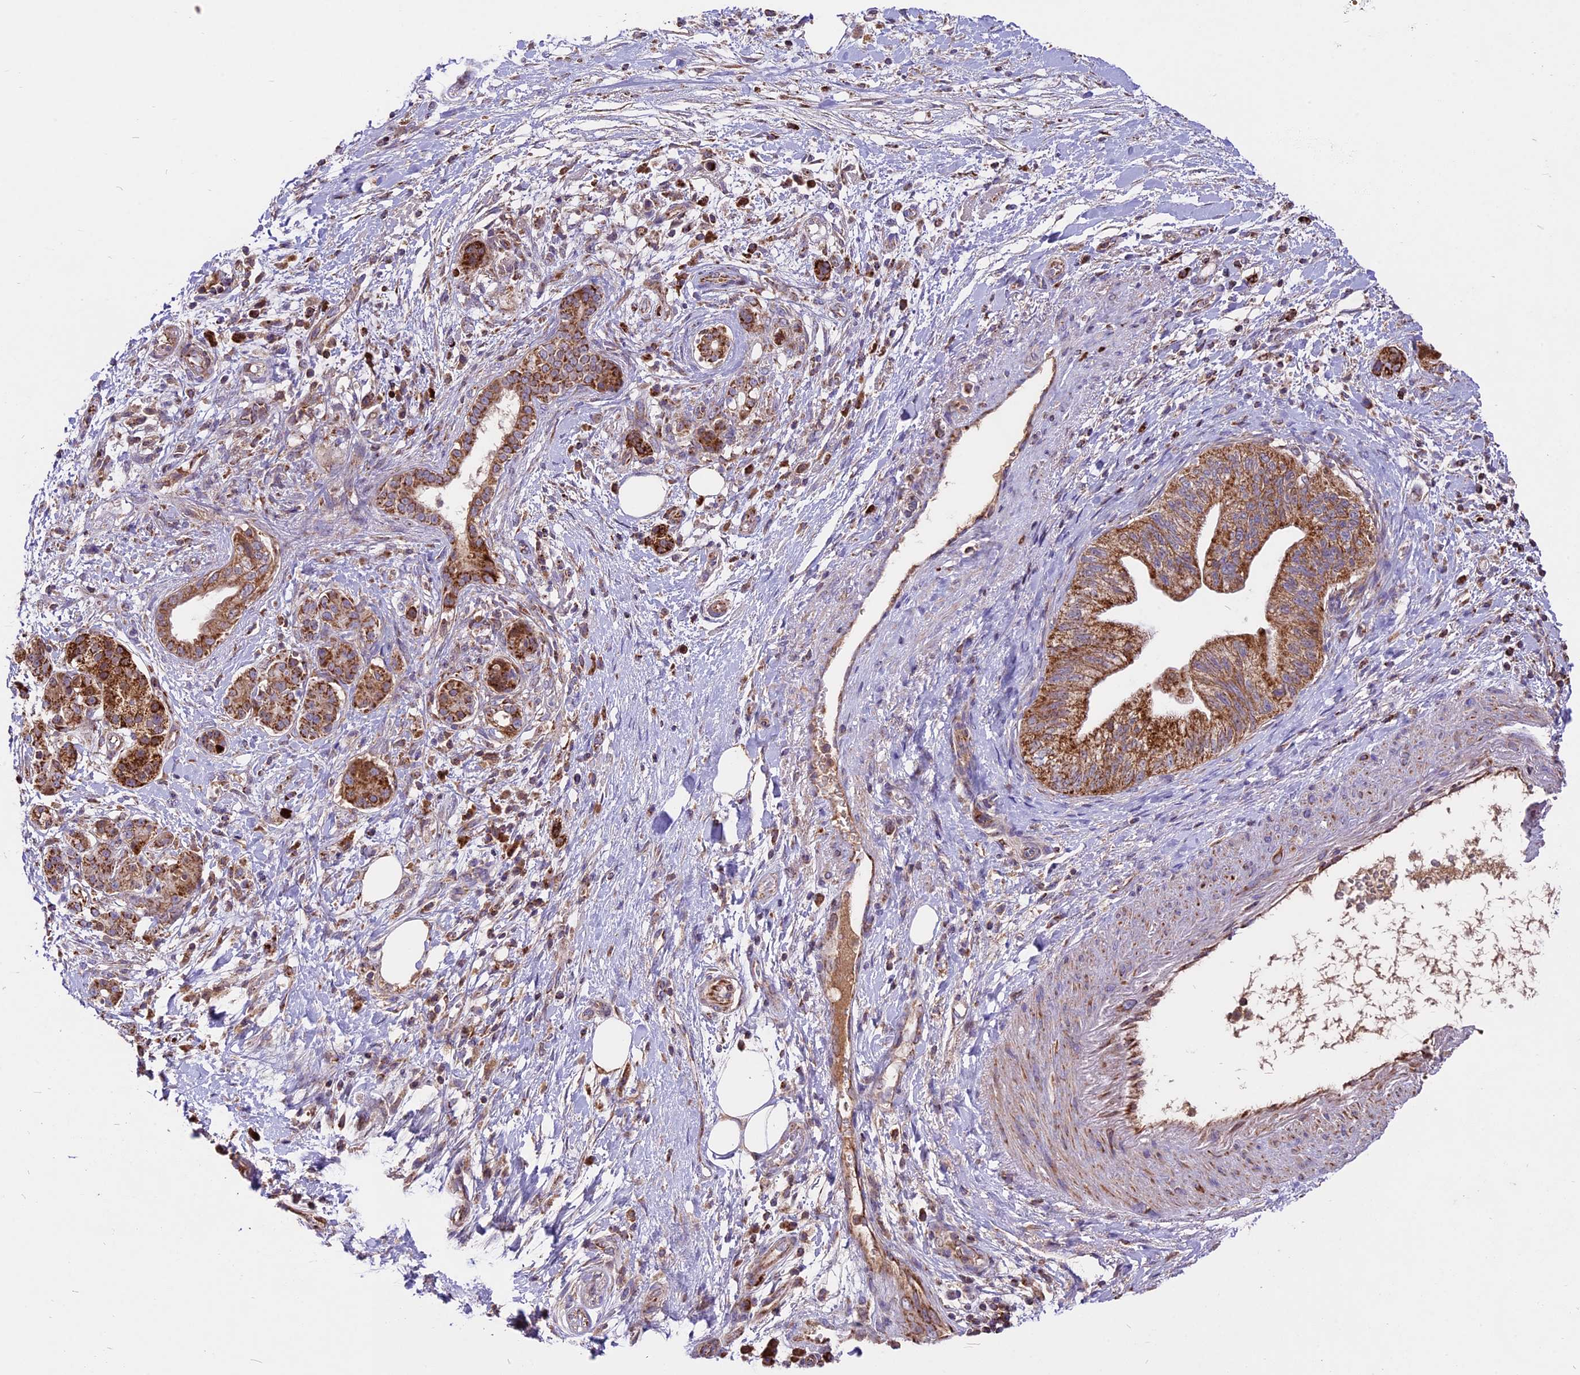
{"staining": {"intensity": "strong", "quantity": ">75%", "location": "cytoplasmic/membranous"}, "tissue": "pancreatic cancer", "cell_type": "Tumor cells", "image_type": "cancer", "snomed": [{"axis": "morphology", "description": "Adenocarcinoma, NOS"}, {"axis": "topography", "description": "Pancreas"}], "caption": "The histopathology image demonstrates immunohistochemical staining of pancreatic adenocarcinoma. There is strong cytoplasmic/membranous expression is present in approximately >75% of tumor cells.", "gene": "COX17", "patient": {"sex": "female", "age": 73}}